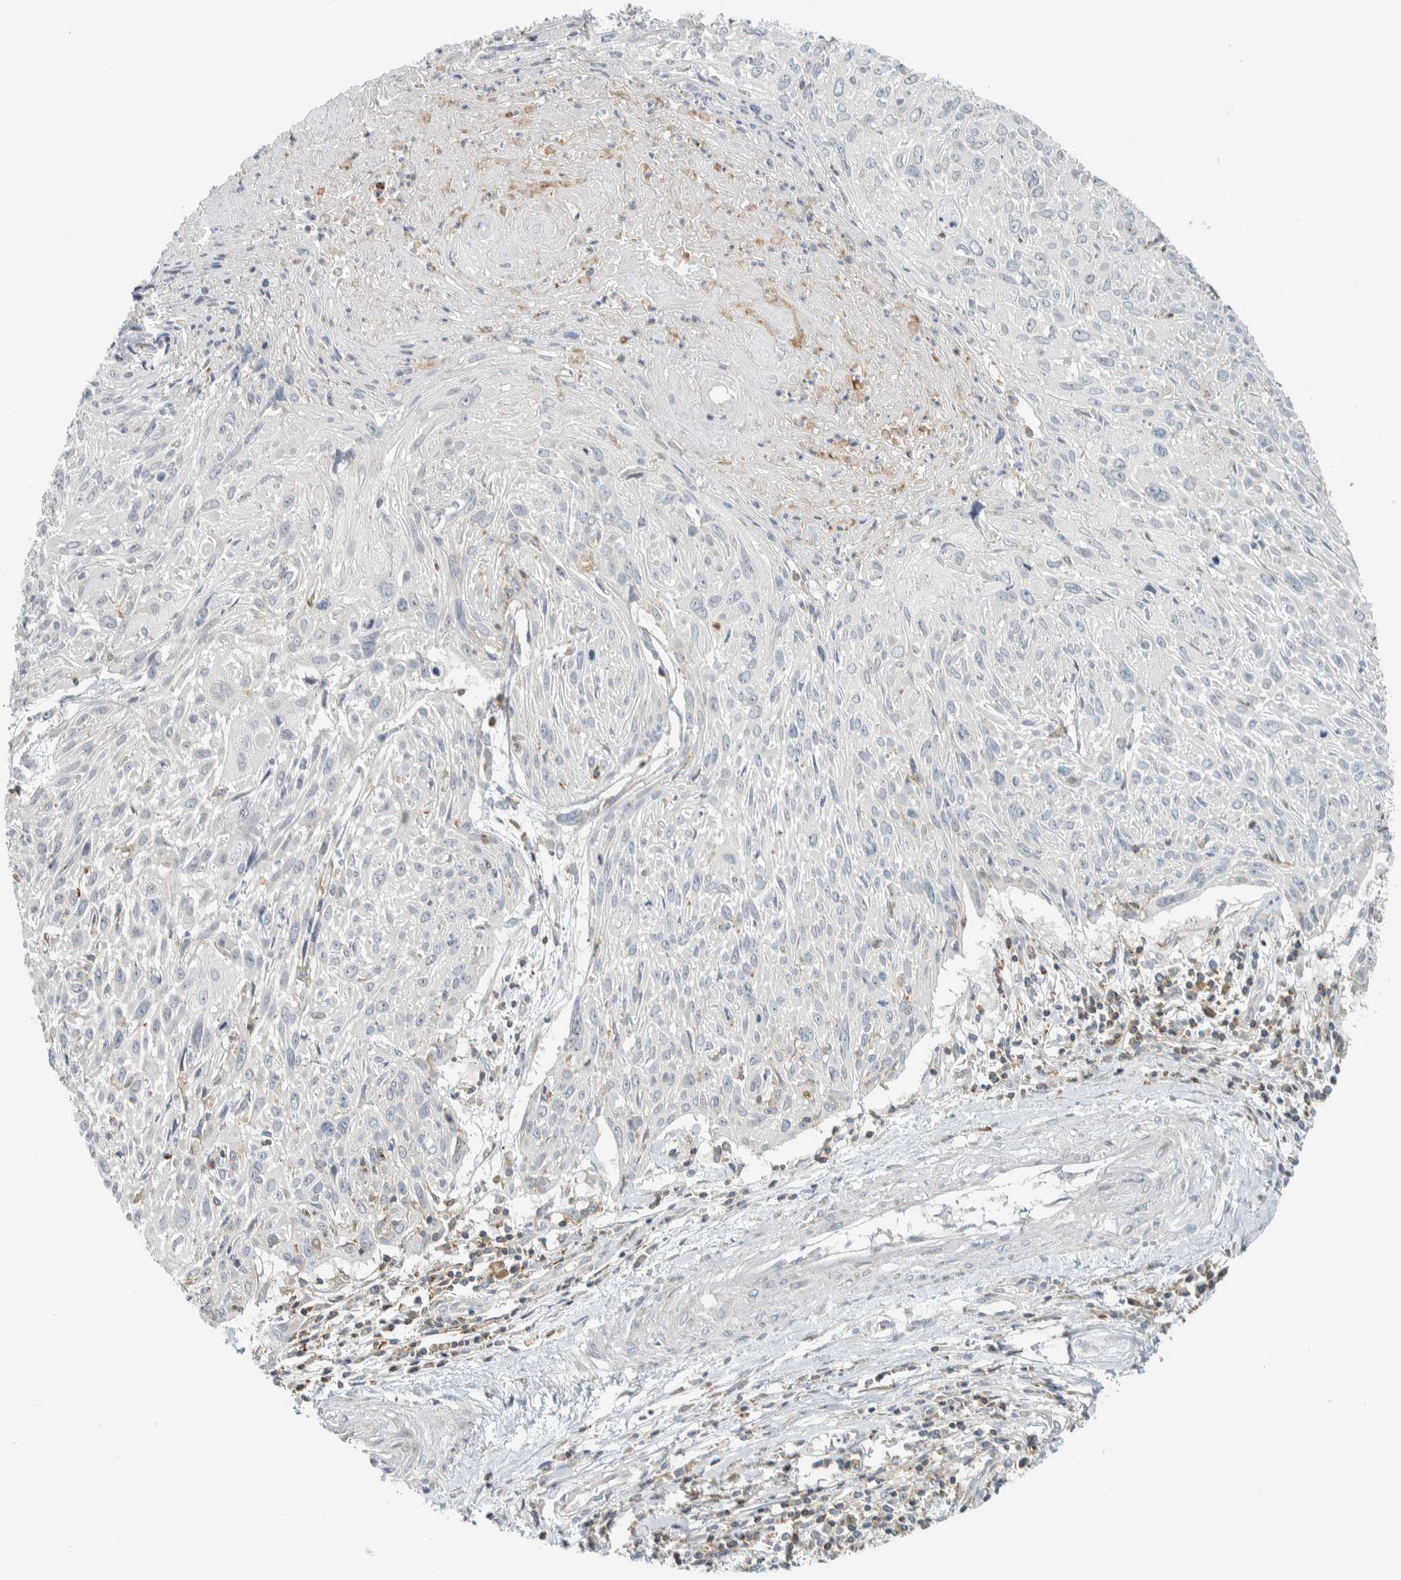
{"staining": {"intensity": "negative", "quantity": "none", "location": "none"}, "tissue": "cervical cancer", "cell_type": "Tumor cells", "image_type": "cancer", "snomed": [{"axis": "morphology", "description": "Squamous cell carcinoma, NOS"}, {"axis": "topography", "description": "Cervix"}], "caption": "The IHC micrograph has no significant positivity in tumor cells of squamous cell carcinoma (cervical) tissue.", "gene": "CCDC57", "patient": {"sex": "female", "age": 51}}